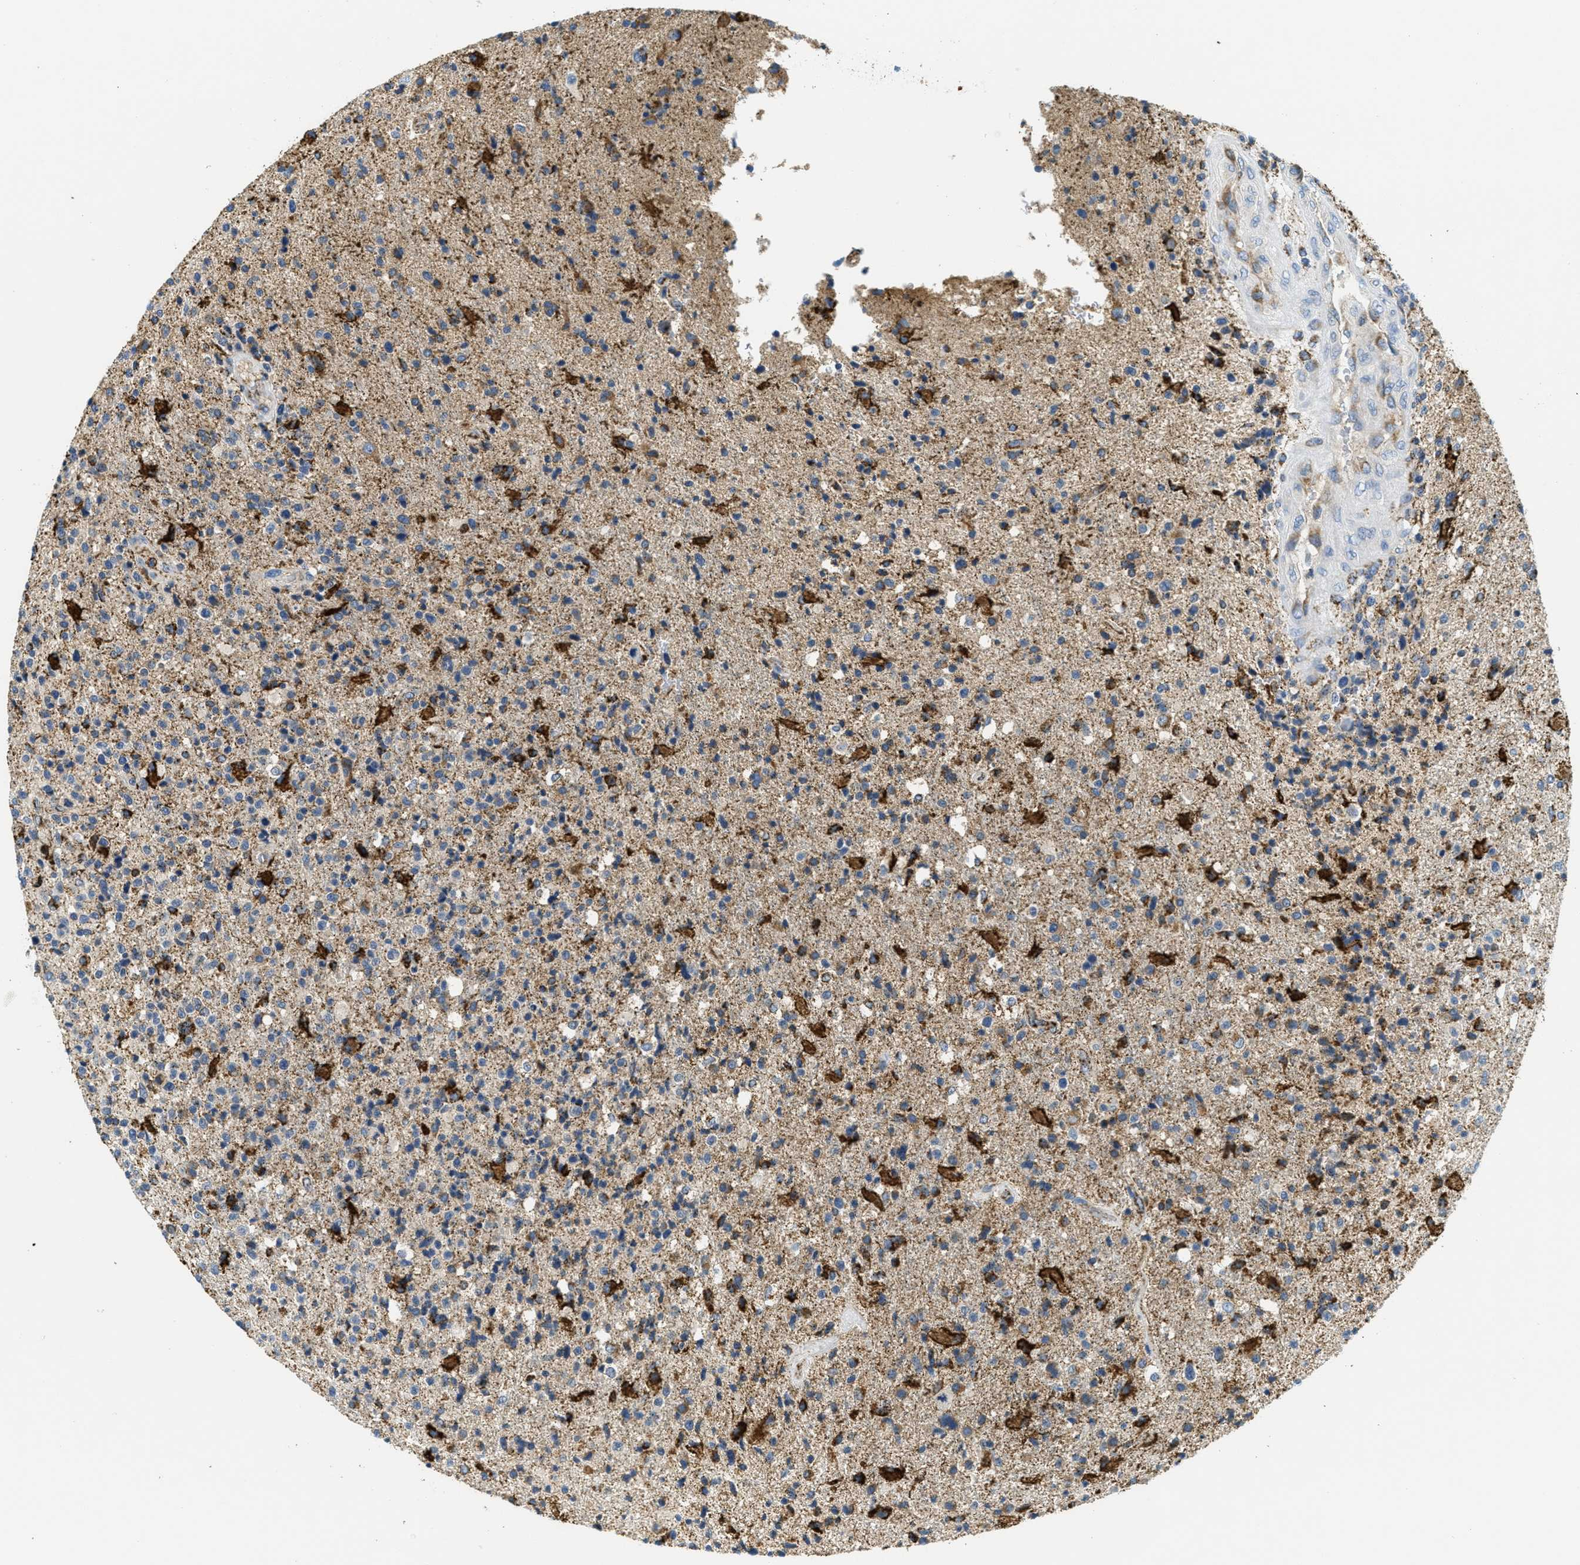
{"staining": {"intensity": "strong", "quantity": "<25%", "location": "cytoplasmic/membranous"}, "tissue": "glioma", "cell_type": "Tumor cells", "image_type": "cancer", "snomed": [{"axis": "morphology", "description": "Glioma, malignant, High grade"}, {"axis": "topography", "description": "Brain"}], "caption": "Protein staining by immunohistochemistry reveals strong cytoplasmic/membranous expression in approximately <25% of tumor cells in malignant glioma (high-grade).", "gene": "HLCS", "patient": {"sex": "male", "age": 72}}